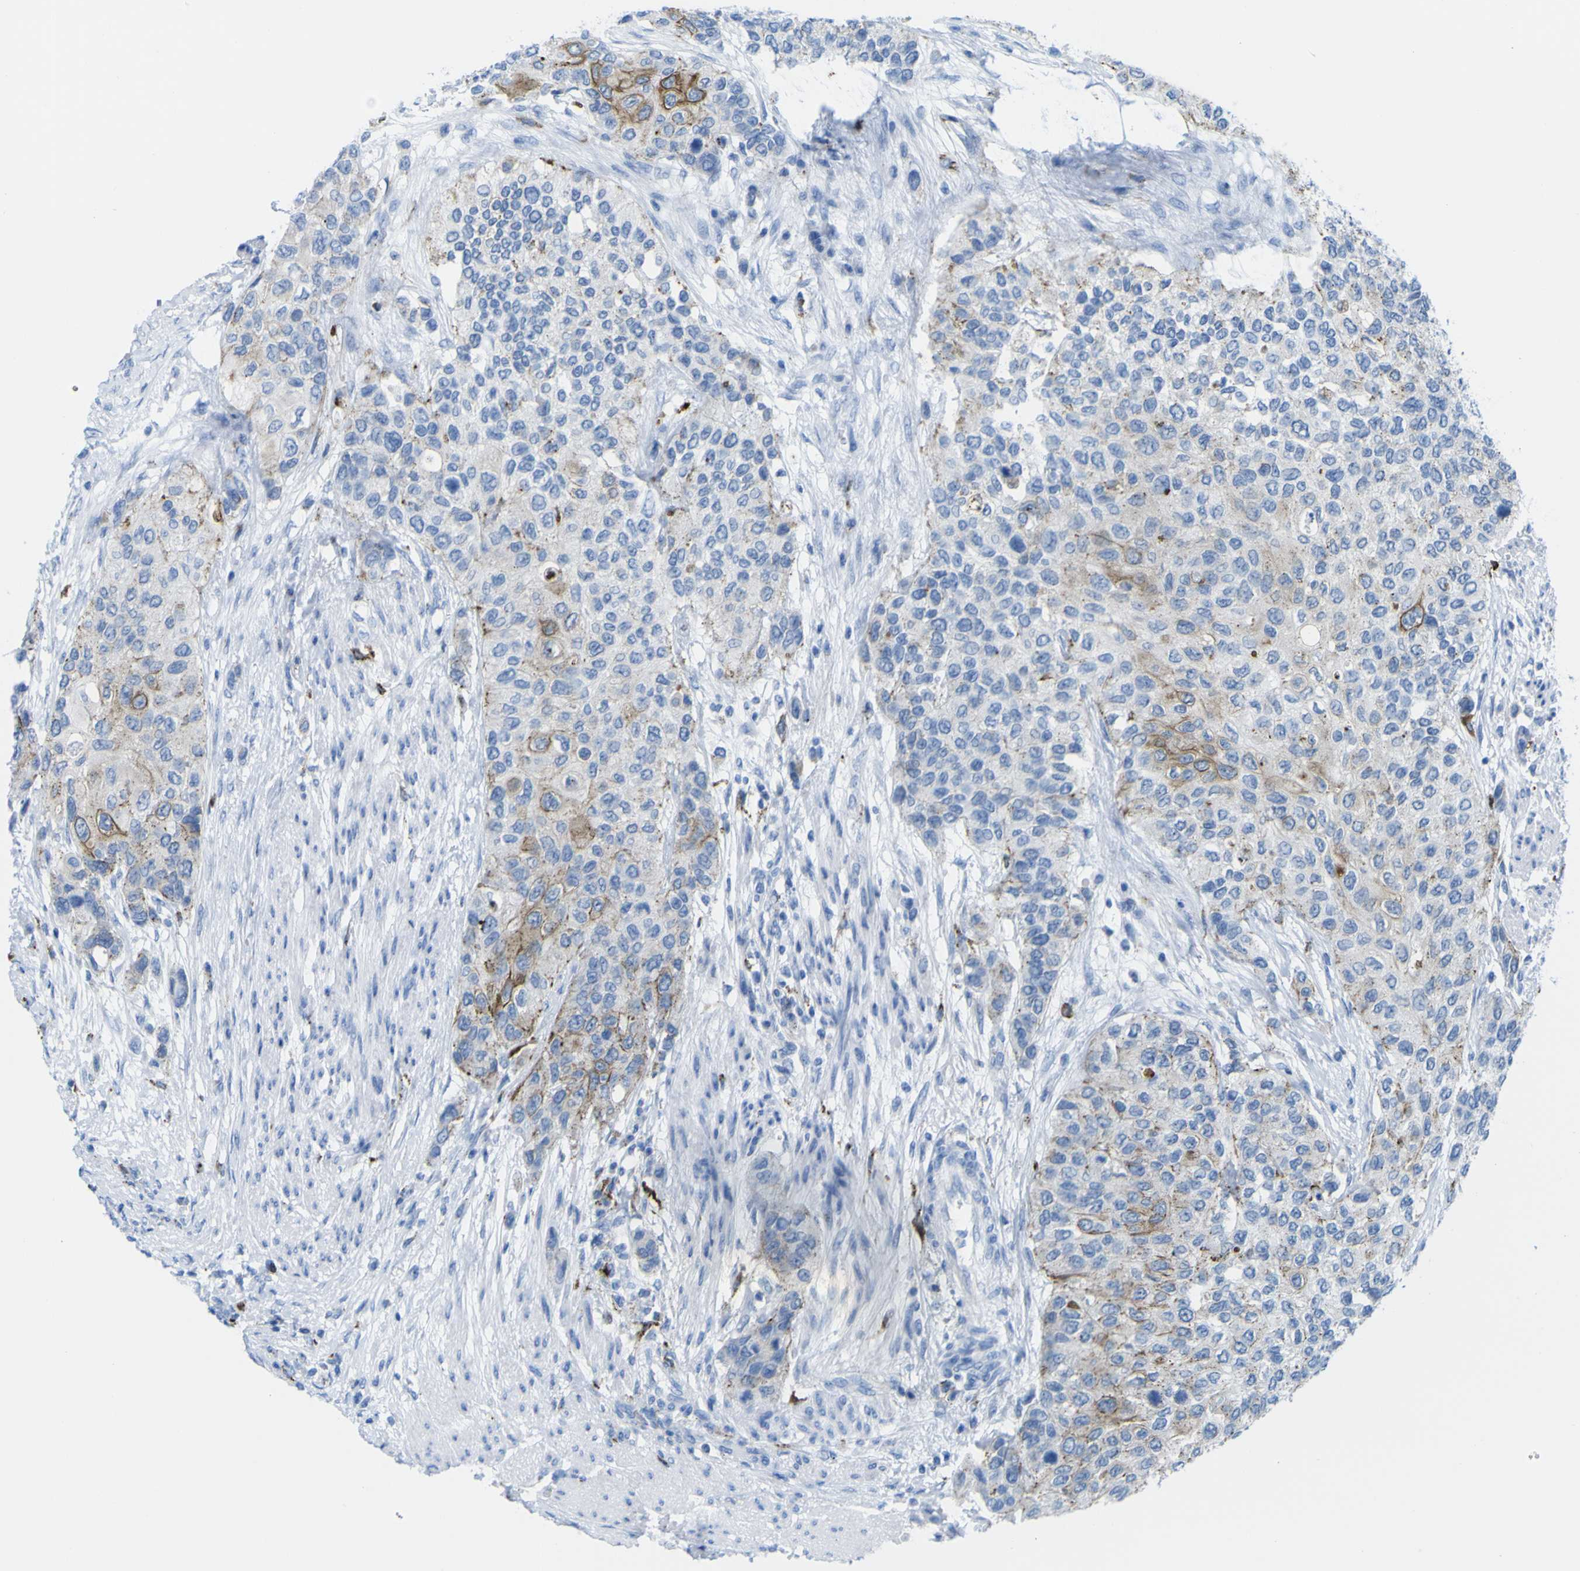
{"staining": {"intensity": "moderate", "quantity": "<25%", "location": "cytoplasmic/membranous"}, "tissue": "urothelial cancer", "cell_type": "Tumor cells", "image_type": "cancer", "snomed": [{"axis": "morphology", "description": "Urothelial carcinoma, High grade"}, {"axis": "topography", "description": "Urinary bladder"}], "caption": "This is a photomicrograph of IHC staining of urothelial carcinoma (high-grade), which shows moderate expression in the cytoplasmic/membranous of tumor cells.", "gene": "PLD3", "patient": {"sex": "female", "age": 56}}